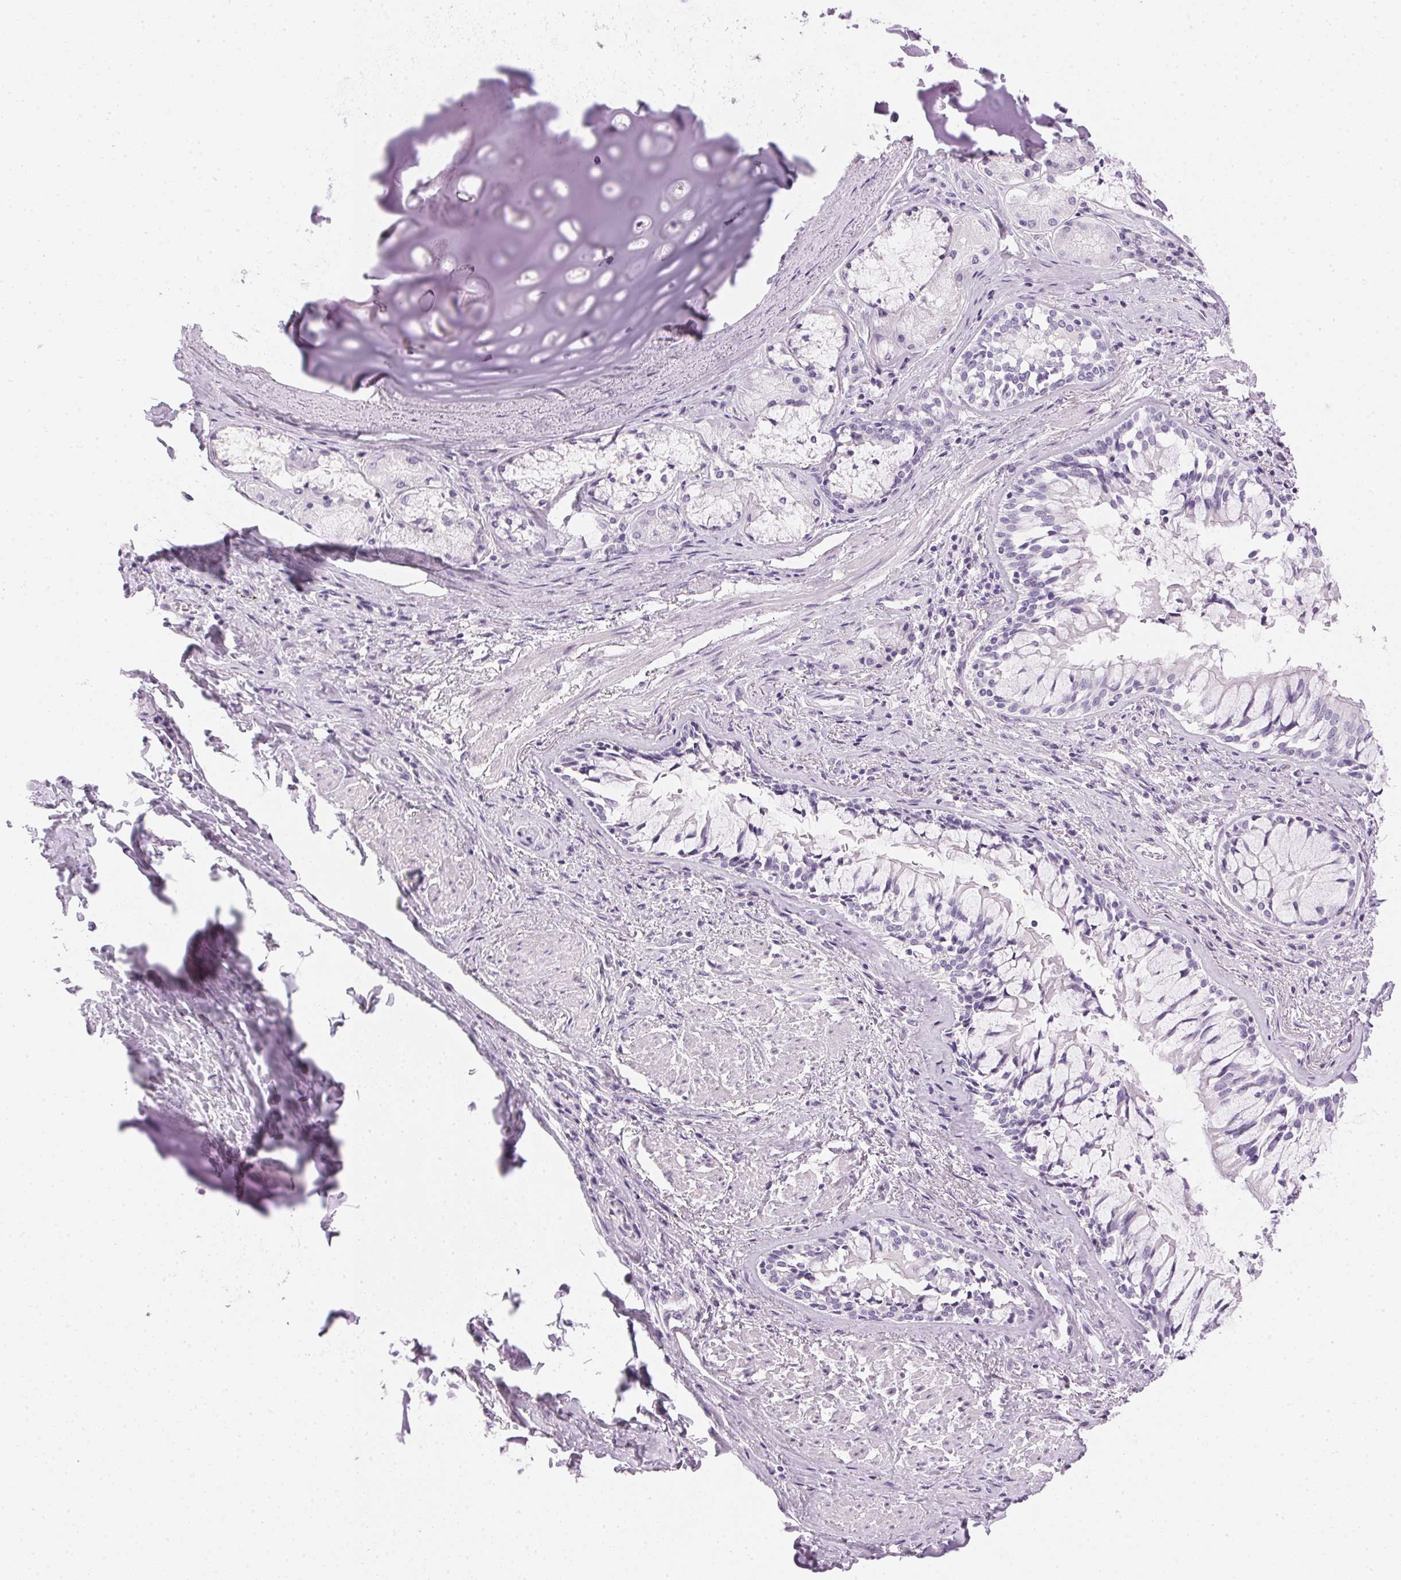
{"staining": {"intensity": "negative", "quantity": "none", "location": "none"}, "tissue": "soft tissue", "cell_type": "Chondrocytes", "image_type": "normal", "snomed": [{"axis": "morphology", "description": "Normal tissue, NOS"}, {"axis": "topography", "description": "Cartilage tissue"}, {"axis": "topography", "description": "Bronchus"}], "caption": "IHC of benign human soft tissue demonstrates no expression in chondrocytes. Brightfield microscopy of immunohistochemistry (IHC) stained with DAB (3,3'-diaminobenzidine) (brown) and hematoxylin (blue), captured at high magnification.", "gene": "IGFBP1", "patient": {"sex": "male", "age": 64}}